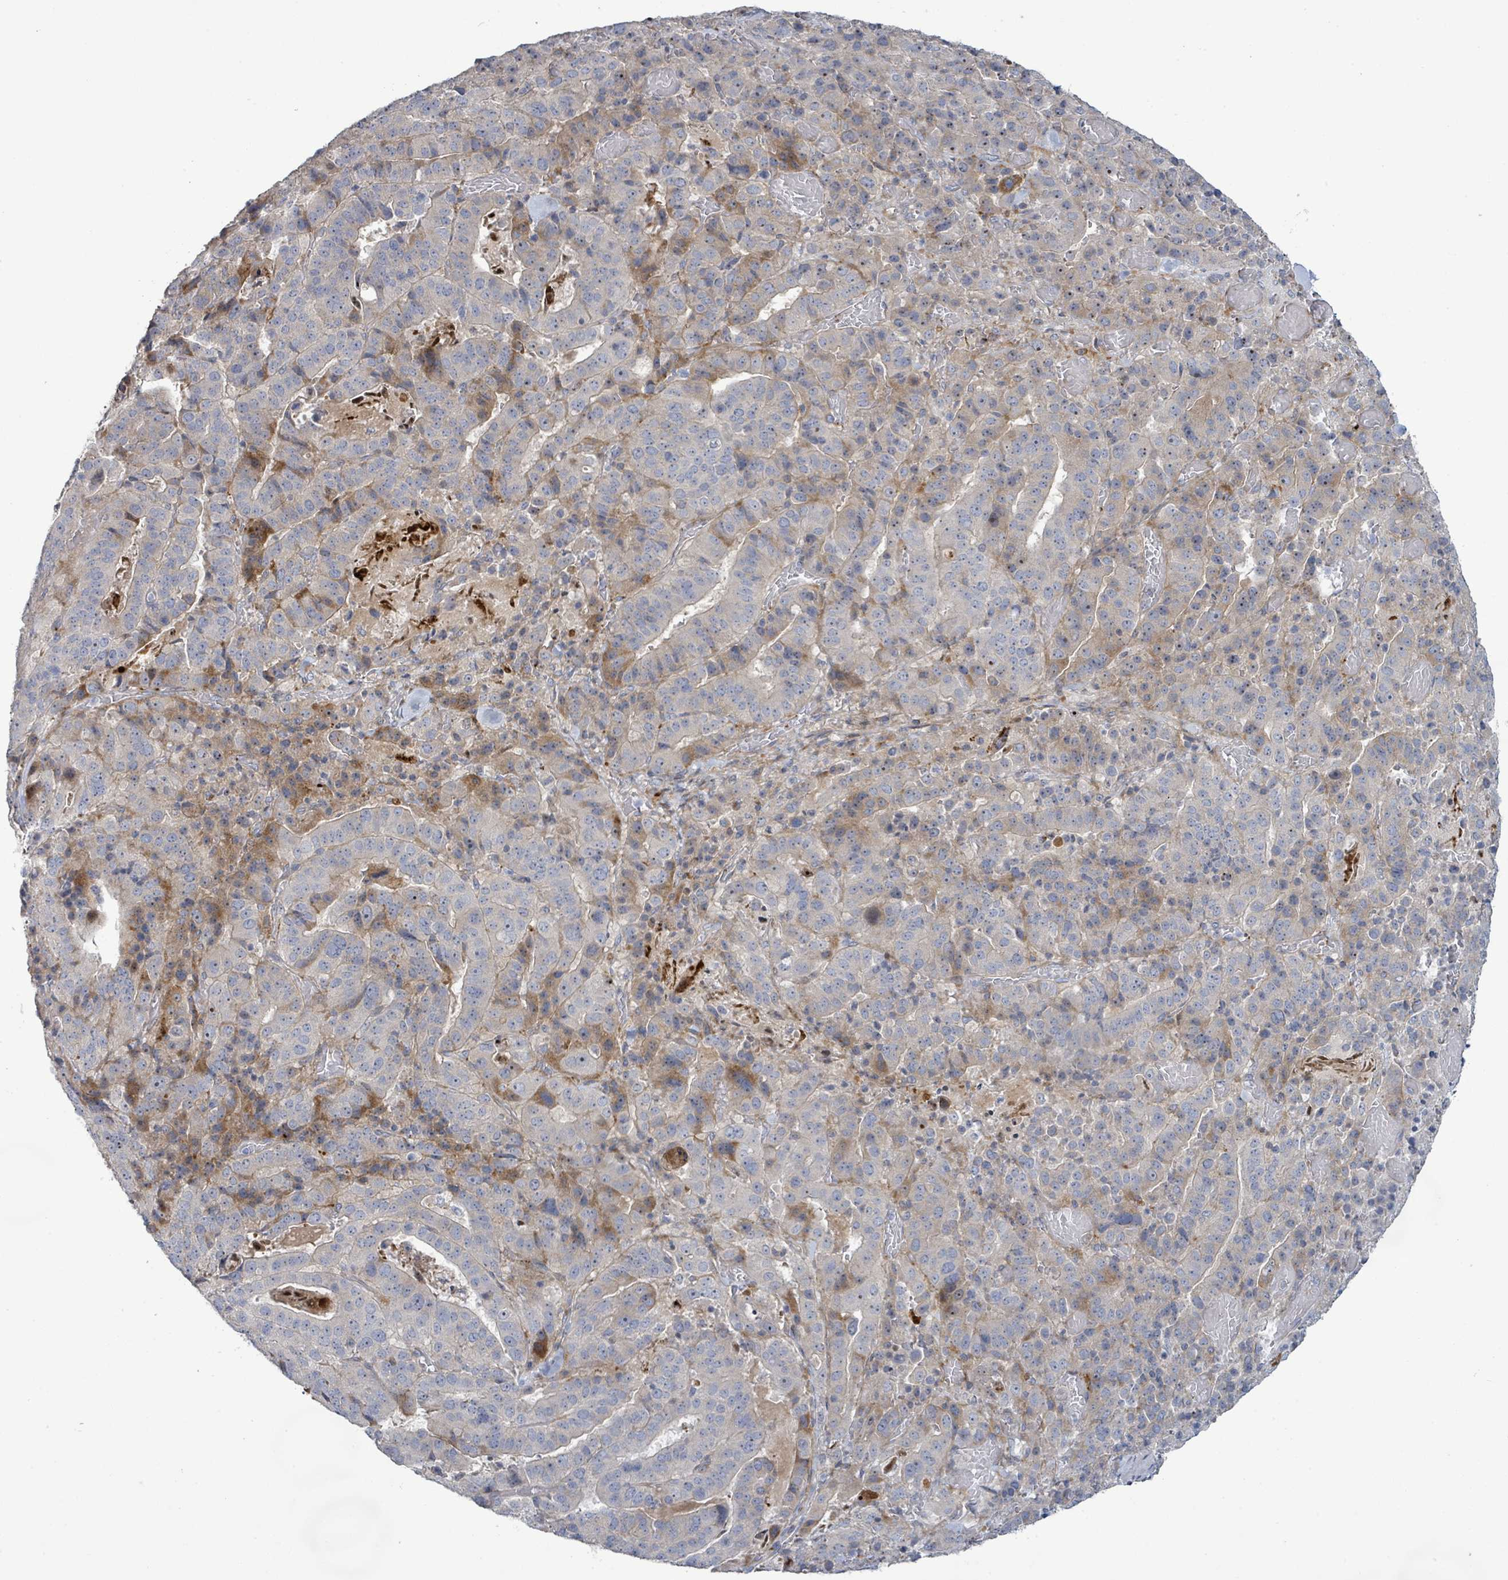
{"staining": {"intensity": "weak", "quantity": "<25%", "location": "cytoplasmic/membranous"}, "tissue": "stomach cancer", "cell_type": "Tumor cells", "image_type": "cancer", "snomed": [{"axis": "morphology", "description": "Adenocarcinoma, NOS"}, {"axis": "topography", "description": "Stomach"}], "caption": "Stomach cancer (adenocarcinoma) was stained to show a protein in brown. There is no significant expression in tumor cells. Nuclei are stained in blue.", "gene": "LILRA4", "patient": {"sex": "male", "age": 48}}